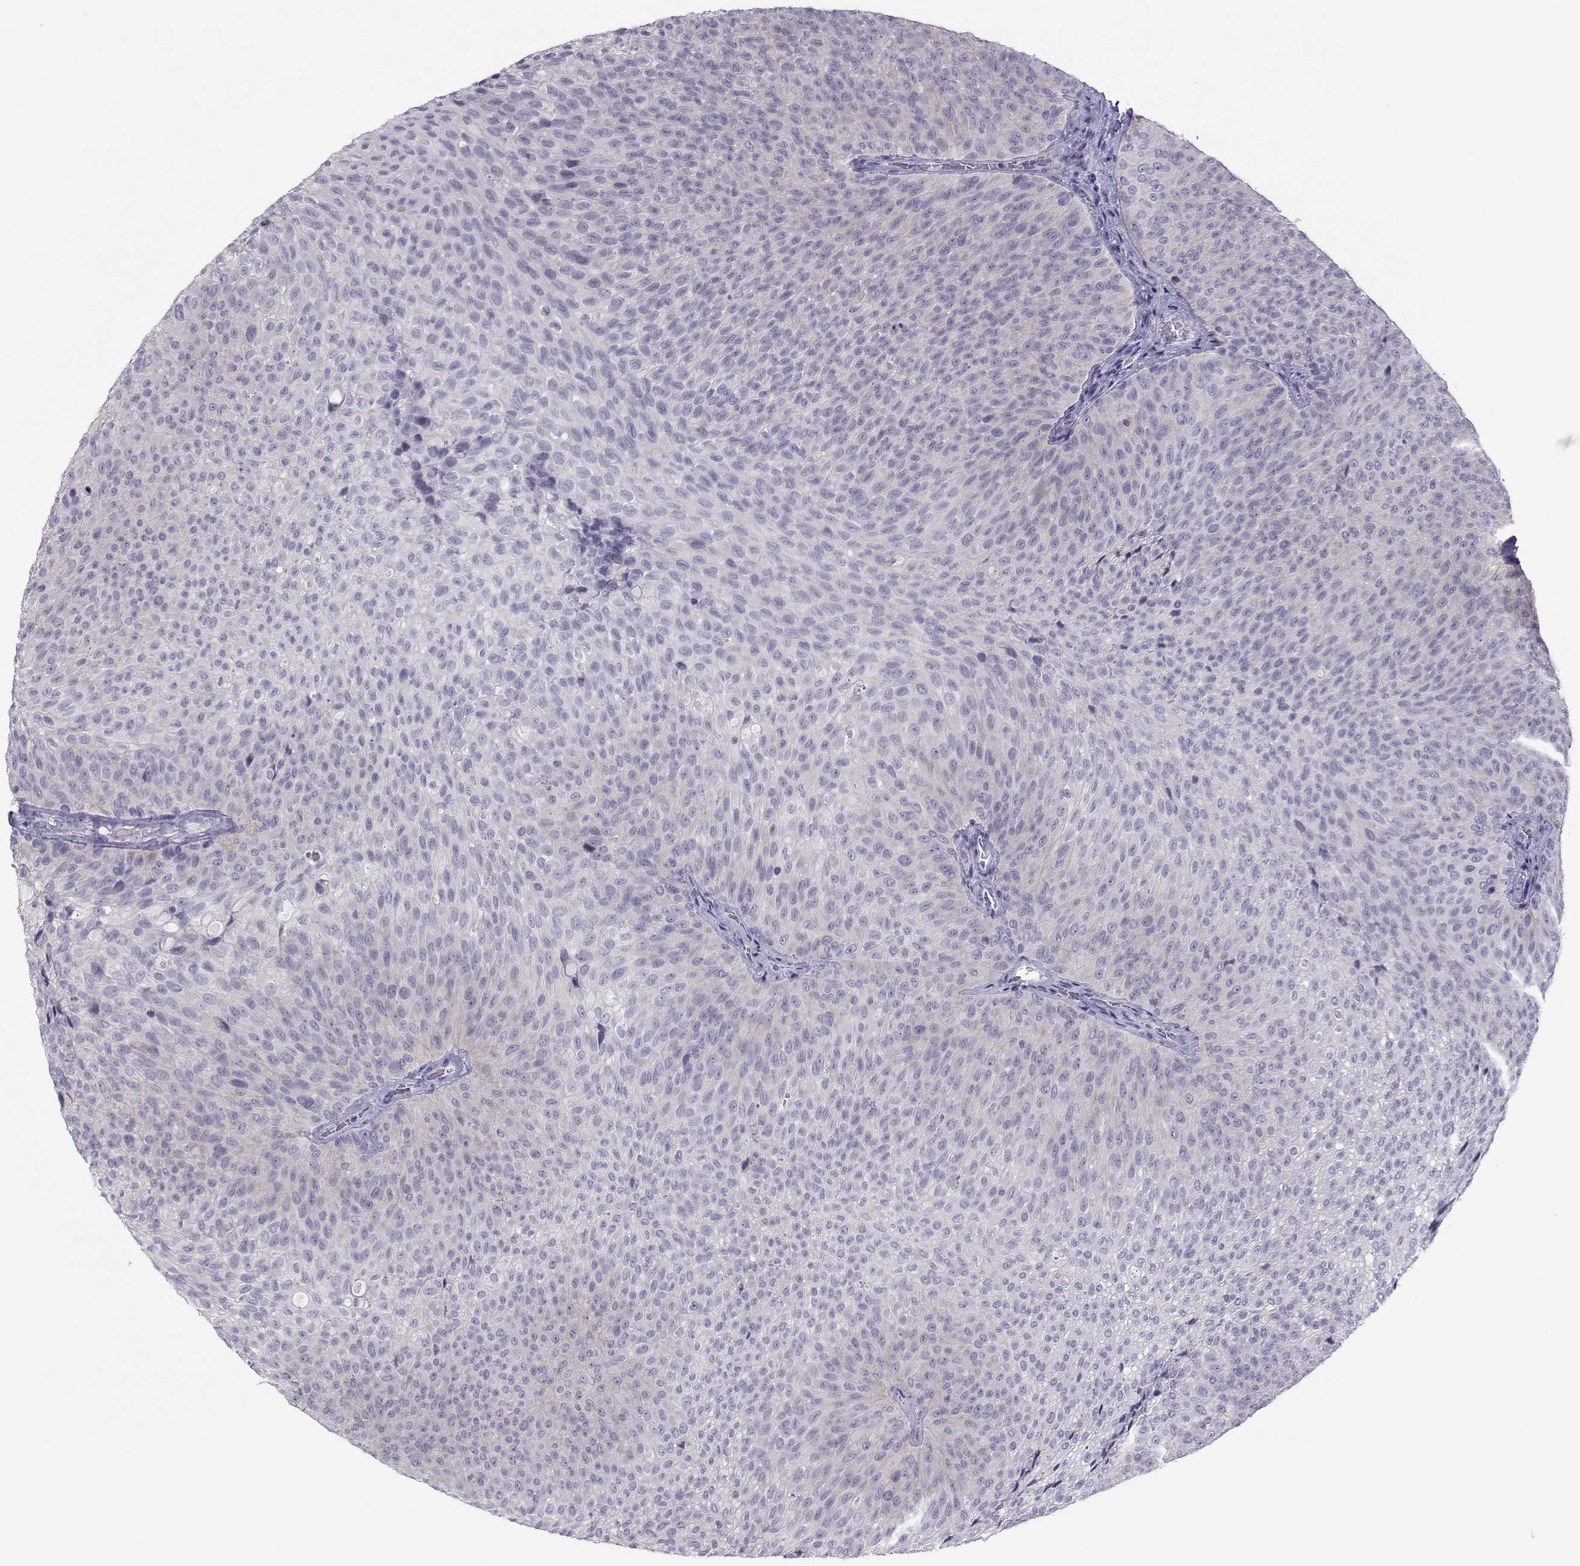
{"staining": {"intensity": "negative", "quantity": "none", "location": "none"}, "tissue": "urothelial cancer", "cell_type": "Tumor cells", "image_type": "cancer", "snomed": [{"axis": "morphology", "description": "Urothelial carcinoma, Low grade"}, {"axis": "topography", "description": "Urinary bladder"}], "caption": "Tumor cells show no significant protein positivity in urothelial carcinoma (low-grade).", "gene": "TRPM7", "patient": {"sex": "male", "age": 78}}